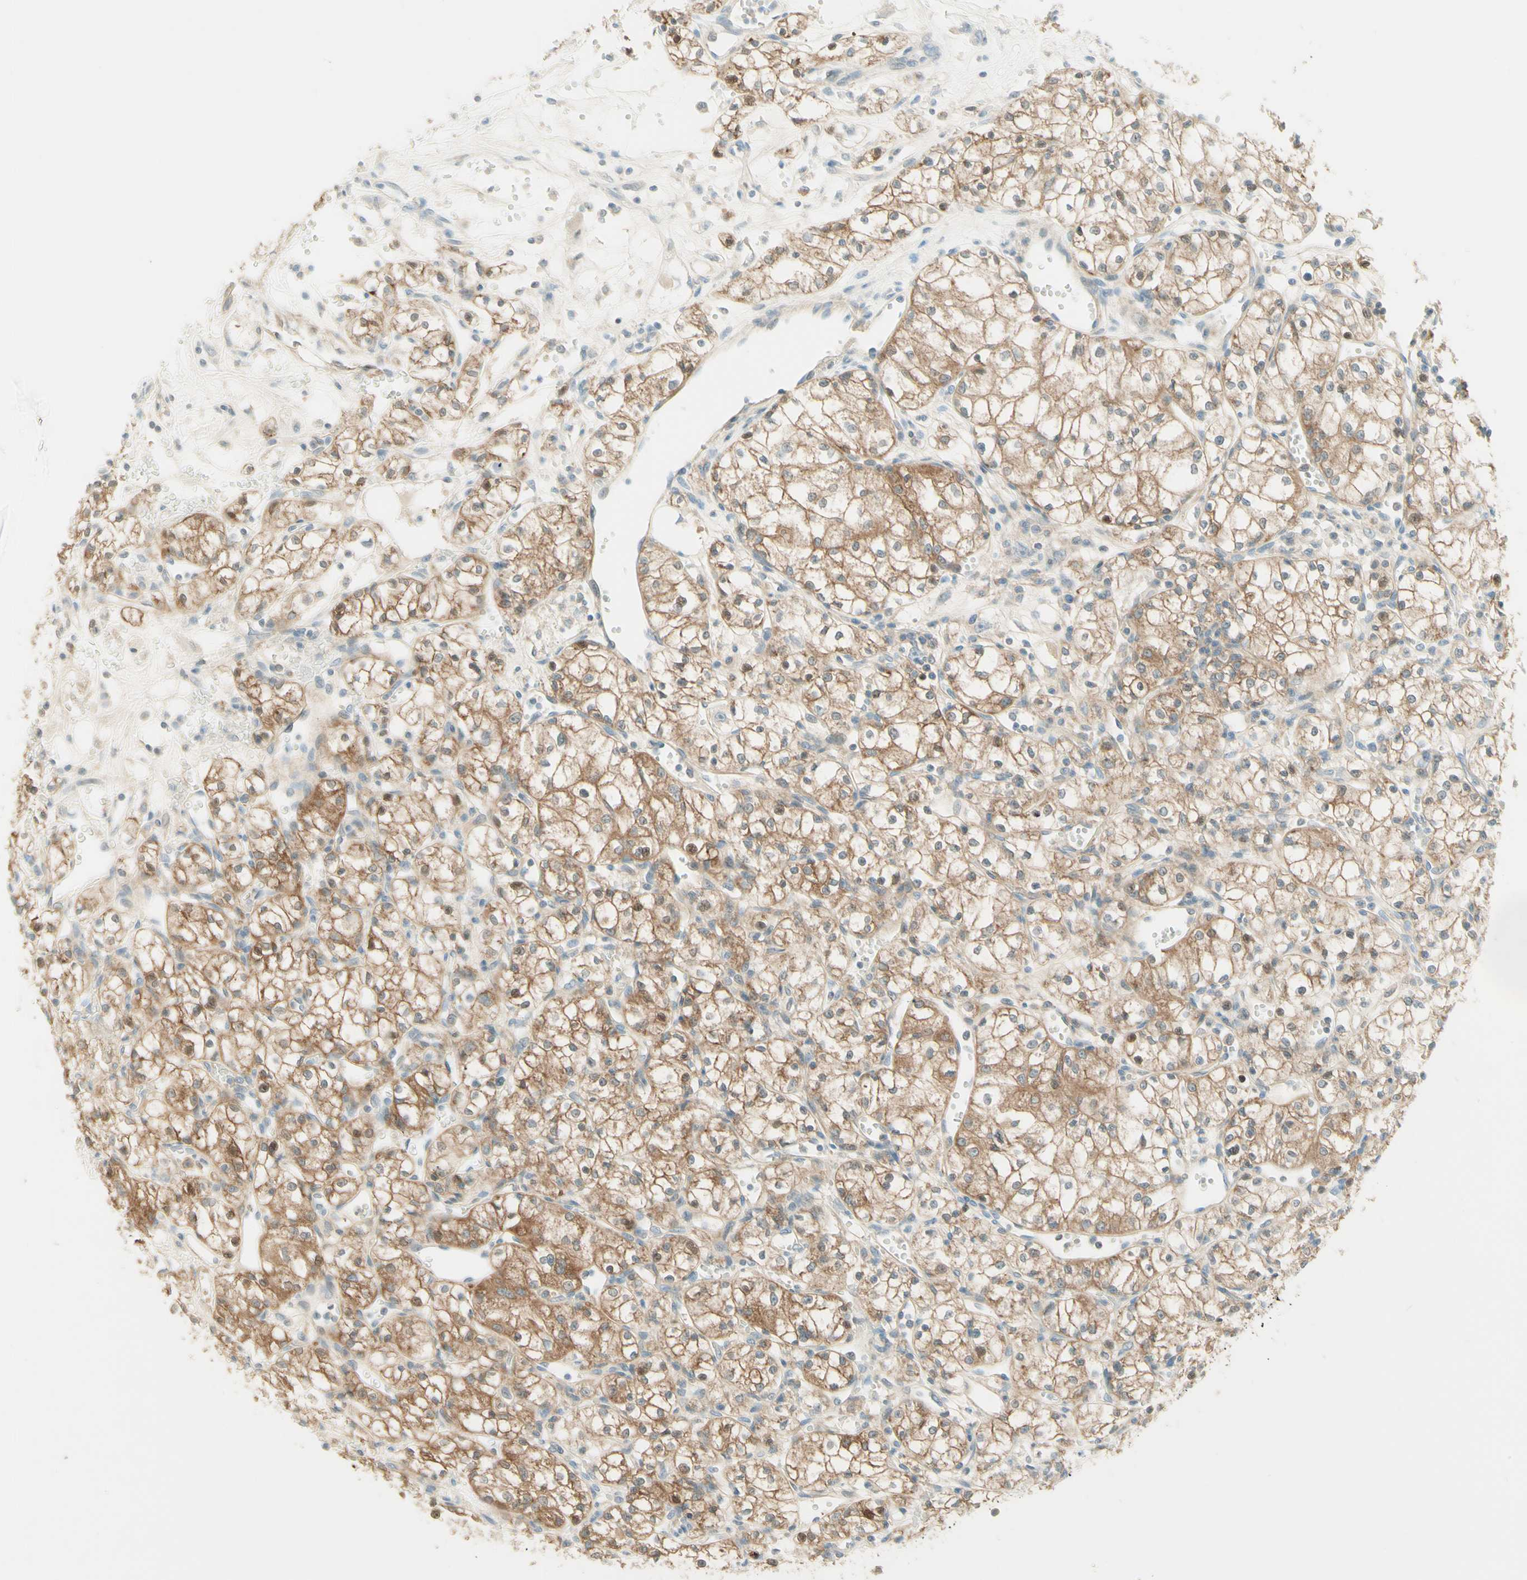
{"staining": {"intensity": "weak", "quantity": ">75%", "location": "cytoplasmic/membranous"}, "tissue": "renal cancer", "cell_type": "Tumor cells", "image_type": "cancer", "snomed": [{"axis": "morphology", "description": "Normal tissue, NOS"}, {"axis": "morphology", "description": "Adenocarcinoma, NOS"}, {"axis": "topography", "description": "Kidney"}], "caption": "A low amount of weak cytoplasmic/membranous expression is present in about >75% of tumor cells in renal cancer tissue.", "gene": "PROM1", "patient": {"sex": "male", "age": 59}}